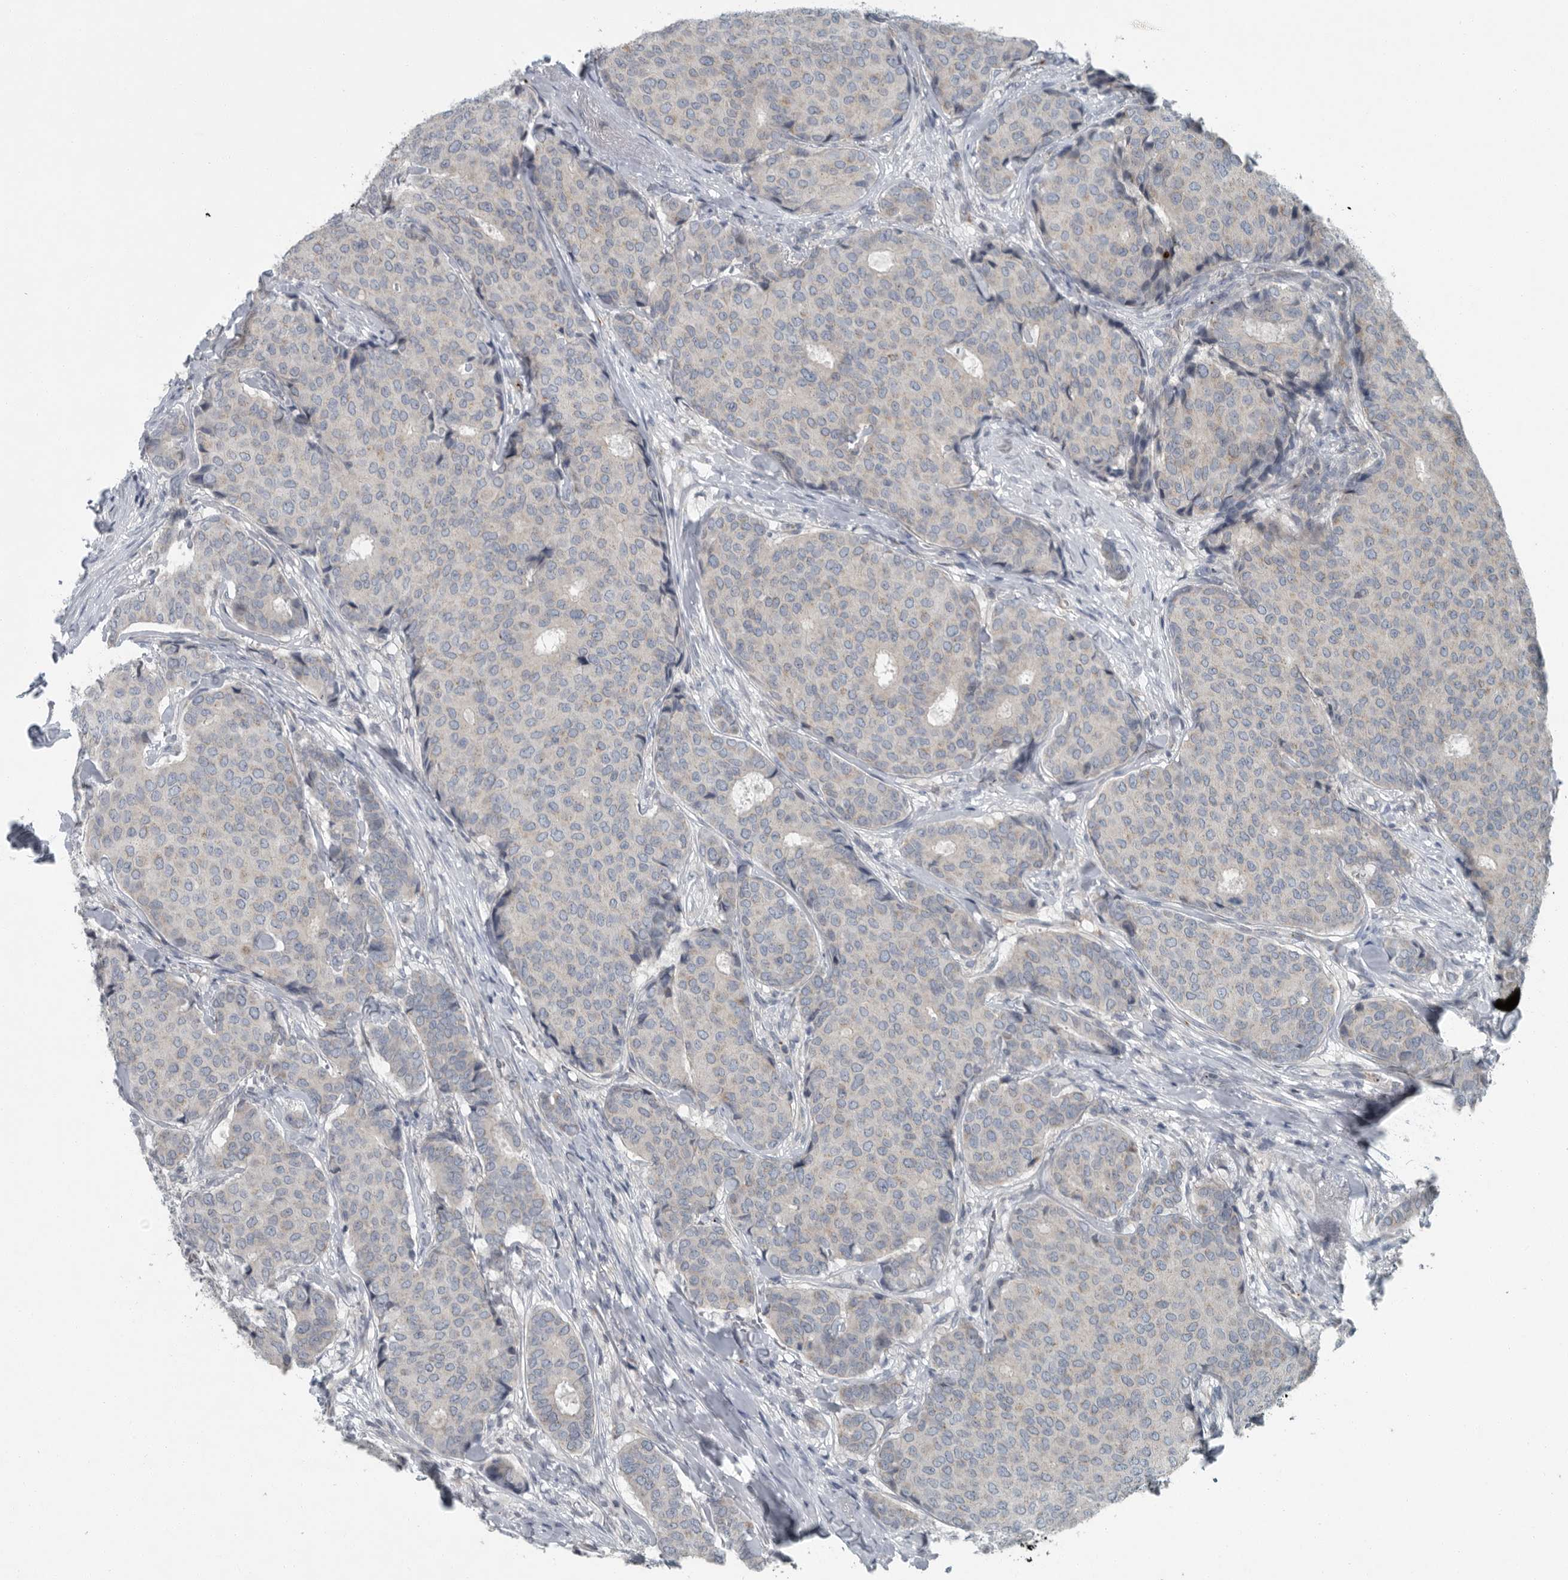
{"staining": {"intensity": "negative", "quantity": "none", "location": "none"}, "tissue": "breast cancer", "cell_type": "Tumor cells", "image_type": "cancer", "snomed": [{"axis": "morphology", "description": "Duct carcinoma"}, {"axis": "topography", "description": "Breast"}], "caption": "Intraductal carcinoma (breast) was stained to show a protein in brown. There is no significant expression in tumor cells. (DAB (3,3'-diaminobenzidine) immunohistochemistry, high magnification).", "gene": "MPP3", "patient": {"sex": "female", "age": 75}}